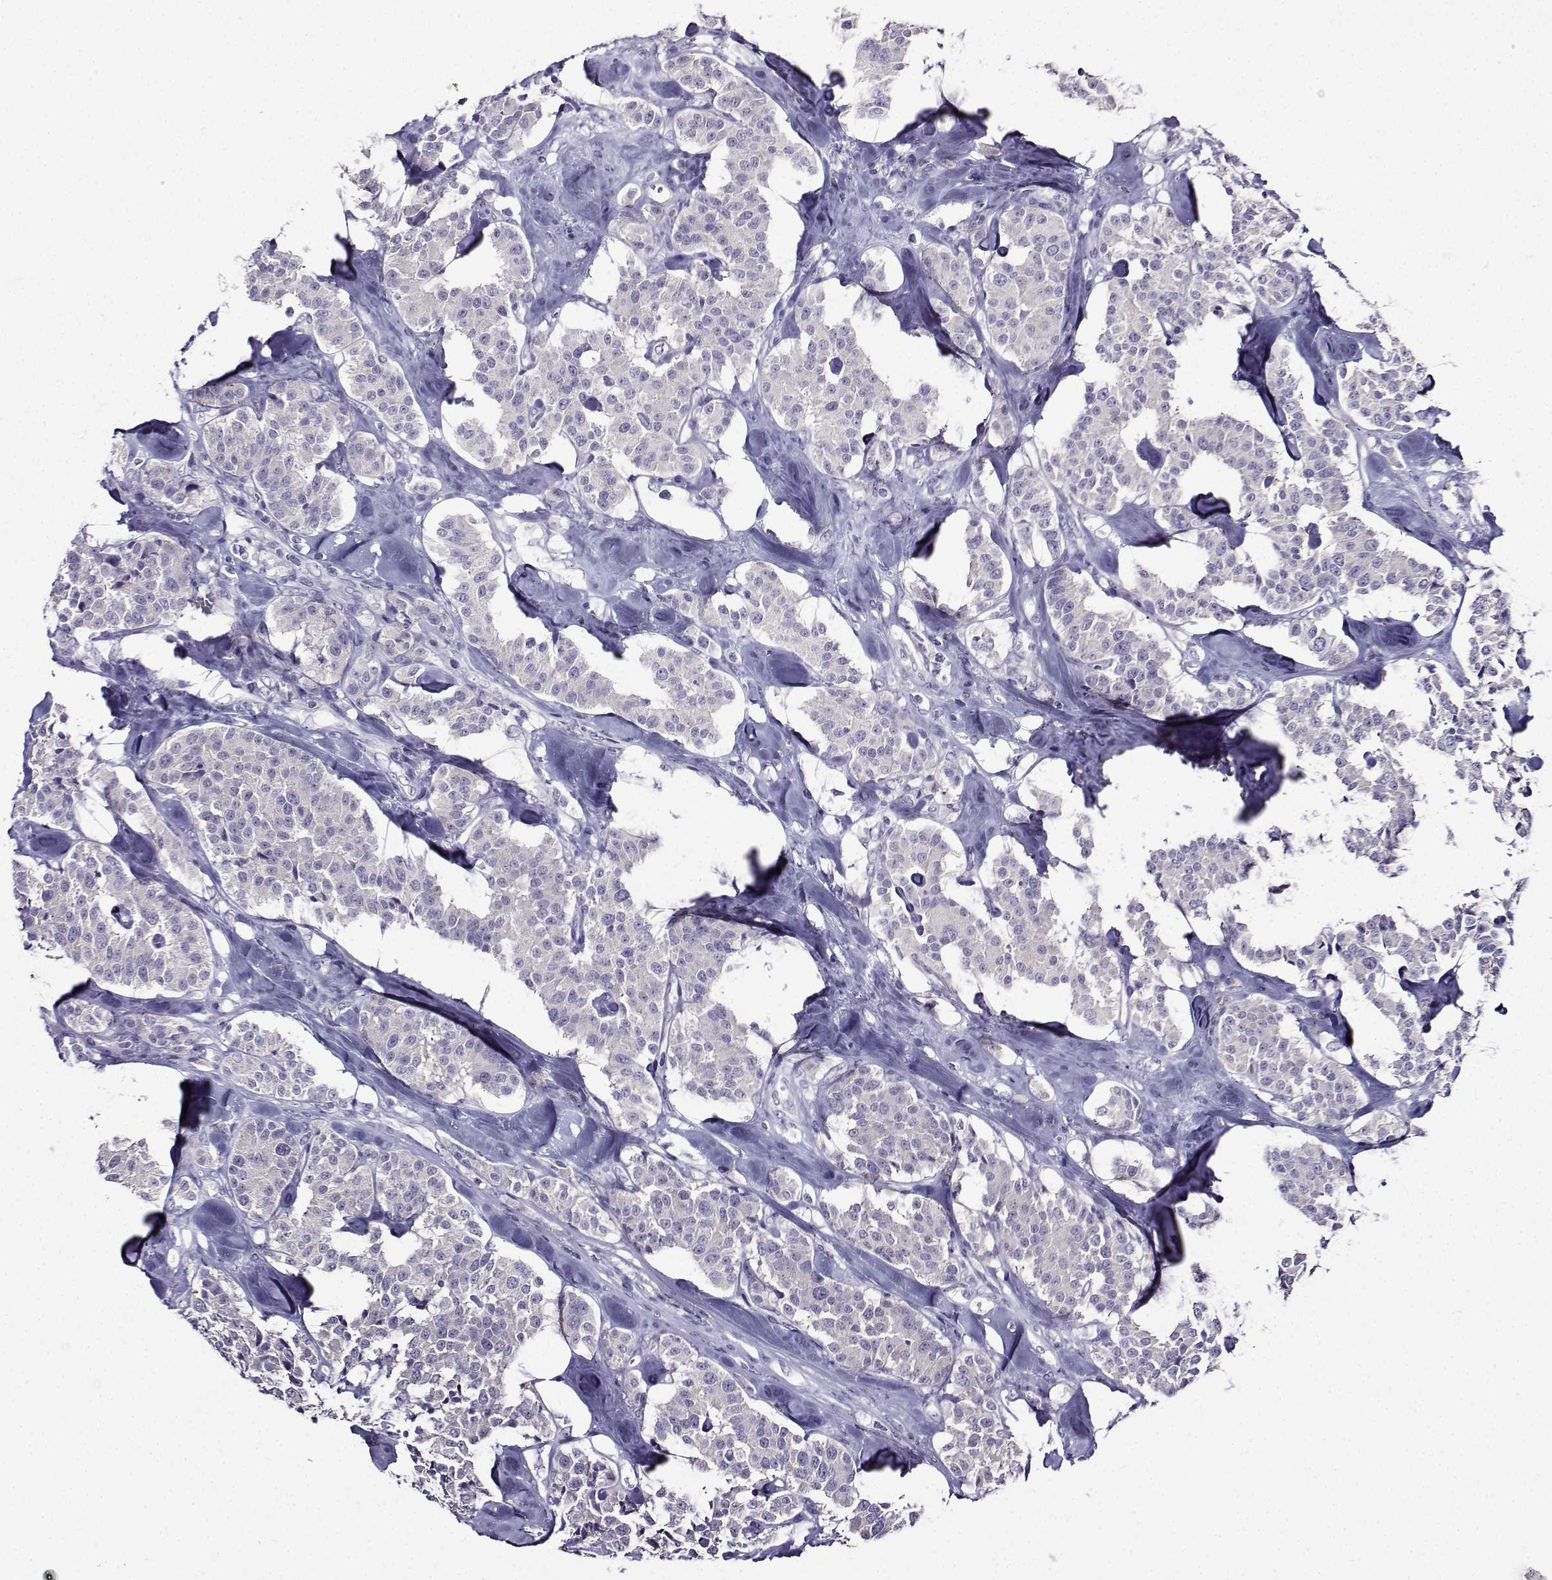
{"staining": {"intensity": "negative", "quantity": "none", "location": "none"}, "tissue": "carcinoid", "cell_type": "Tumor cells", "image_type": "cancer", "snomed": [{"axis": "morphology", "description": "Carcinoid, malignant, NOS"}, {"axis": "topography", "description": "Pancreas"}], "caption": "The IHC histopathology image has no significant positivity in tumor cells of carcinoid tissue. (DAB (3,3'-diaminobenzidine) immunohistochemistry (IHC) visualized using brightfield microscopy, high magnification).", "gene": "TMEM266", "patient": {"sex": "male", "age": 41}}